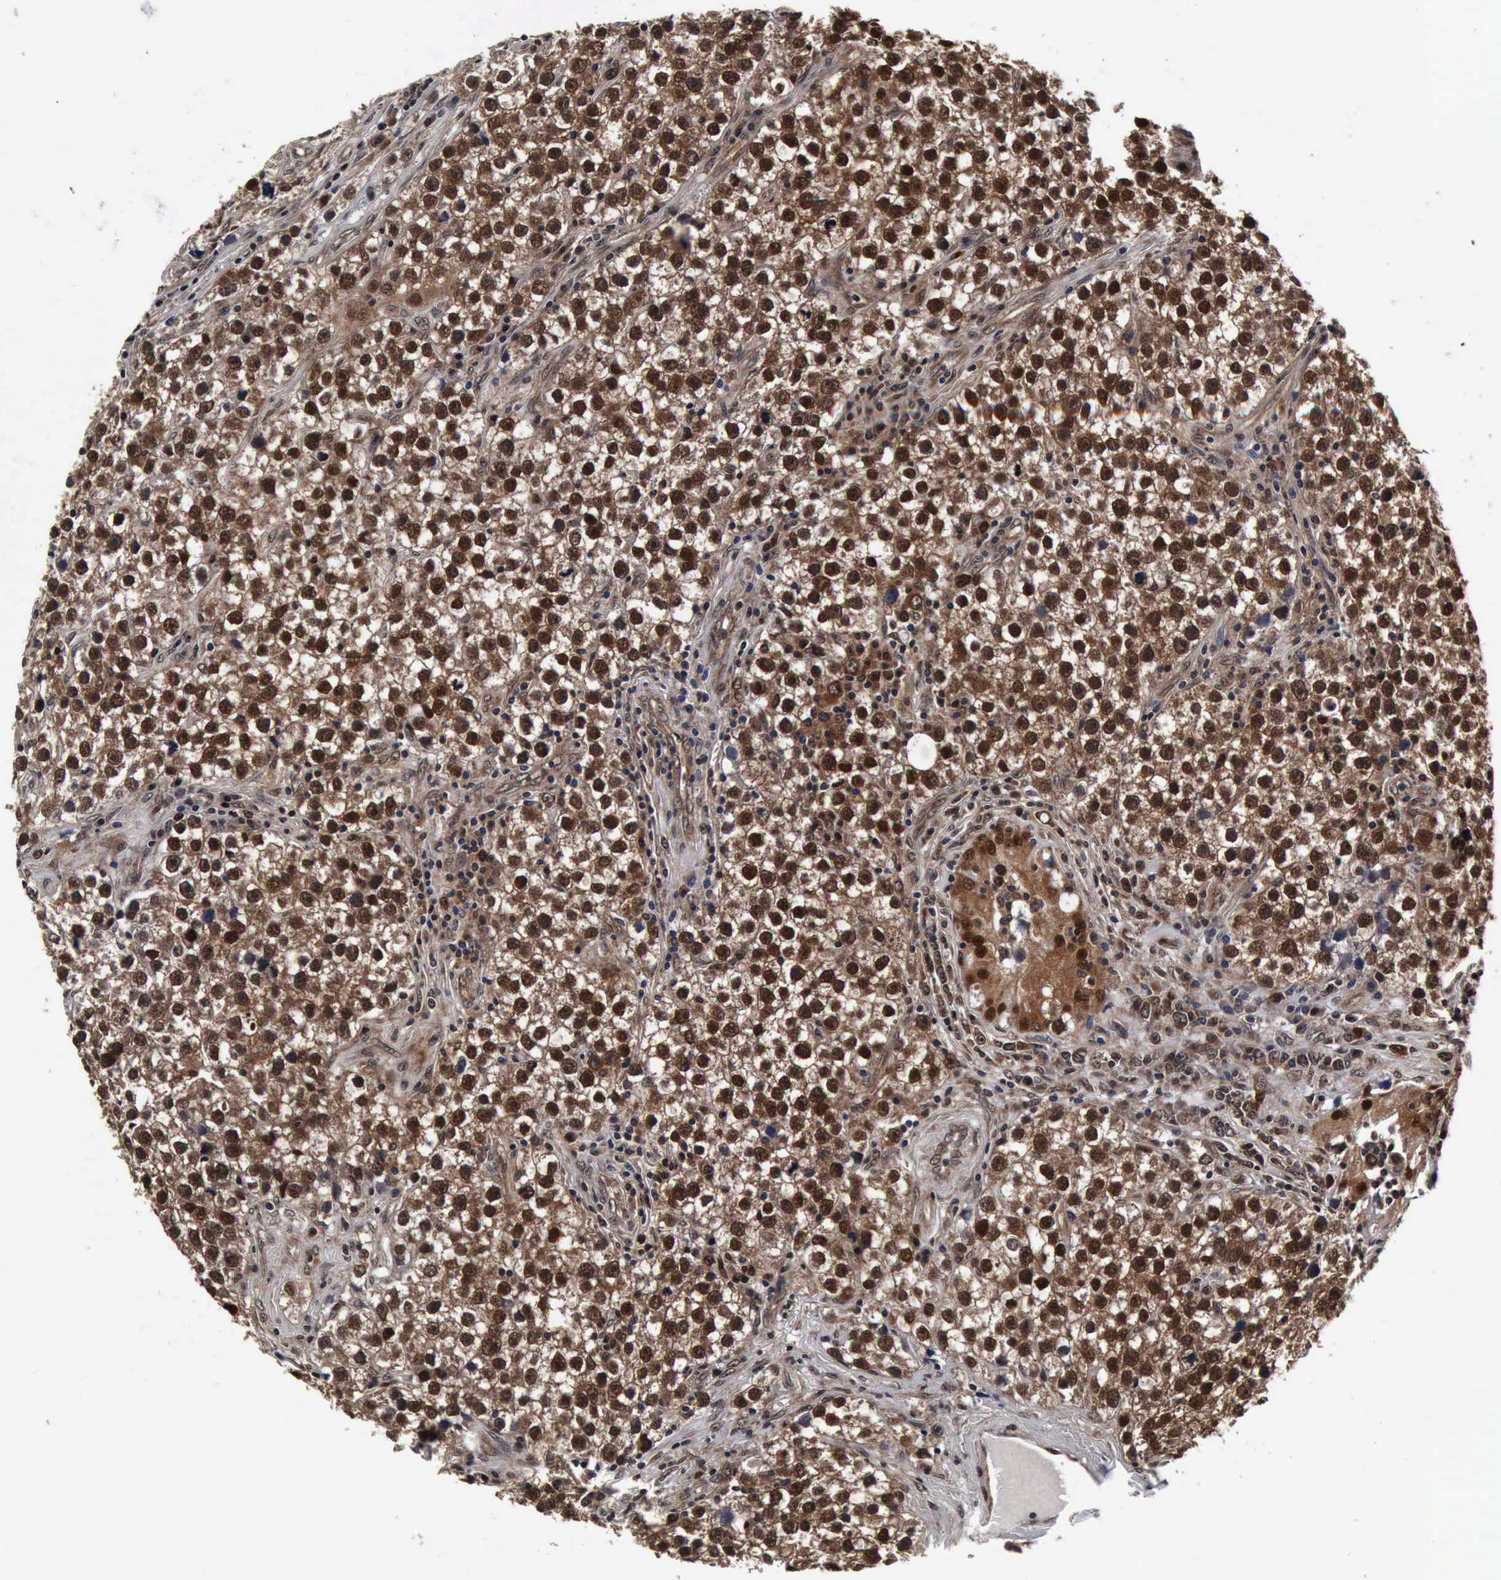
{"staining": {"intensity": "strong", "quantity": ">75%", "location": "cytoplasmic/membranous,nuclear"}, "tissue": "testis cancer", "cell_type": "Tumor cells", "image_type": "cancer", "snomed": [{"axis": "morphology", "description": "Seminoma, NOS"}, {"axis": "topography", "description": "Testis"}], "caption": "Testis cancer (seminoma) stained with a brown dye shows strong cytoplasmic/membranous and nuclear positive expression in approximately >75% of tumor cells.", "gene": "UBC", "patient": {"sex": "male", "age": 32}}